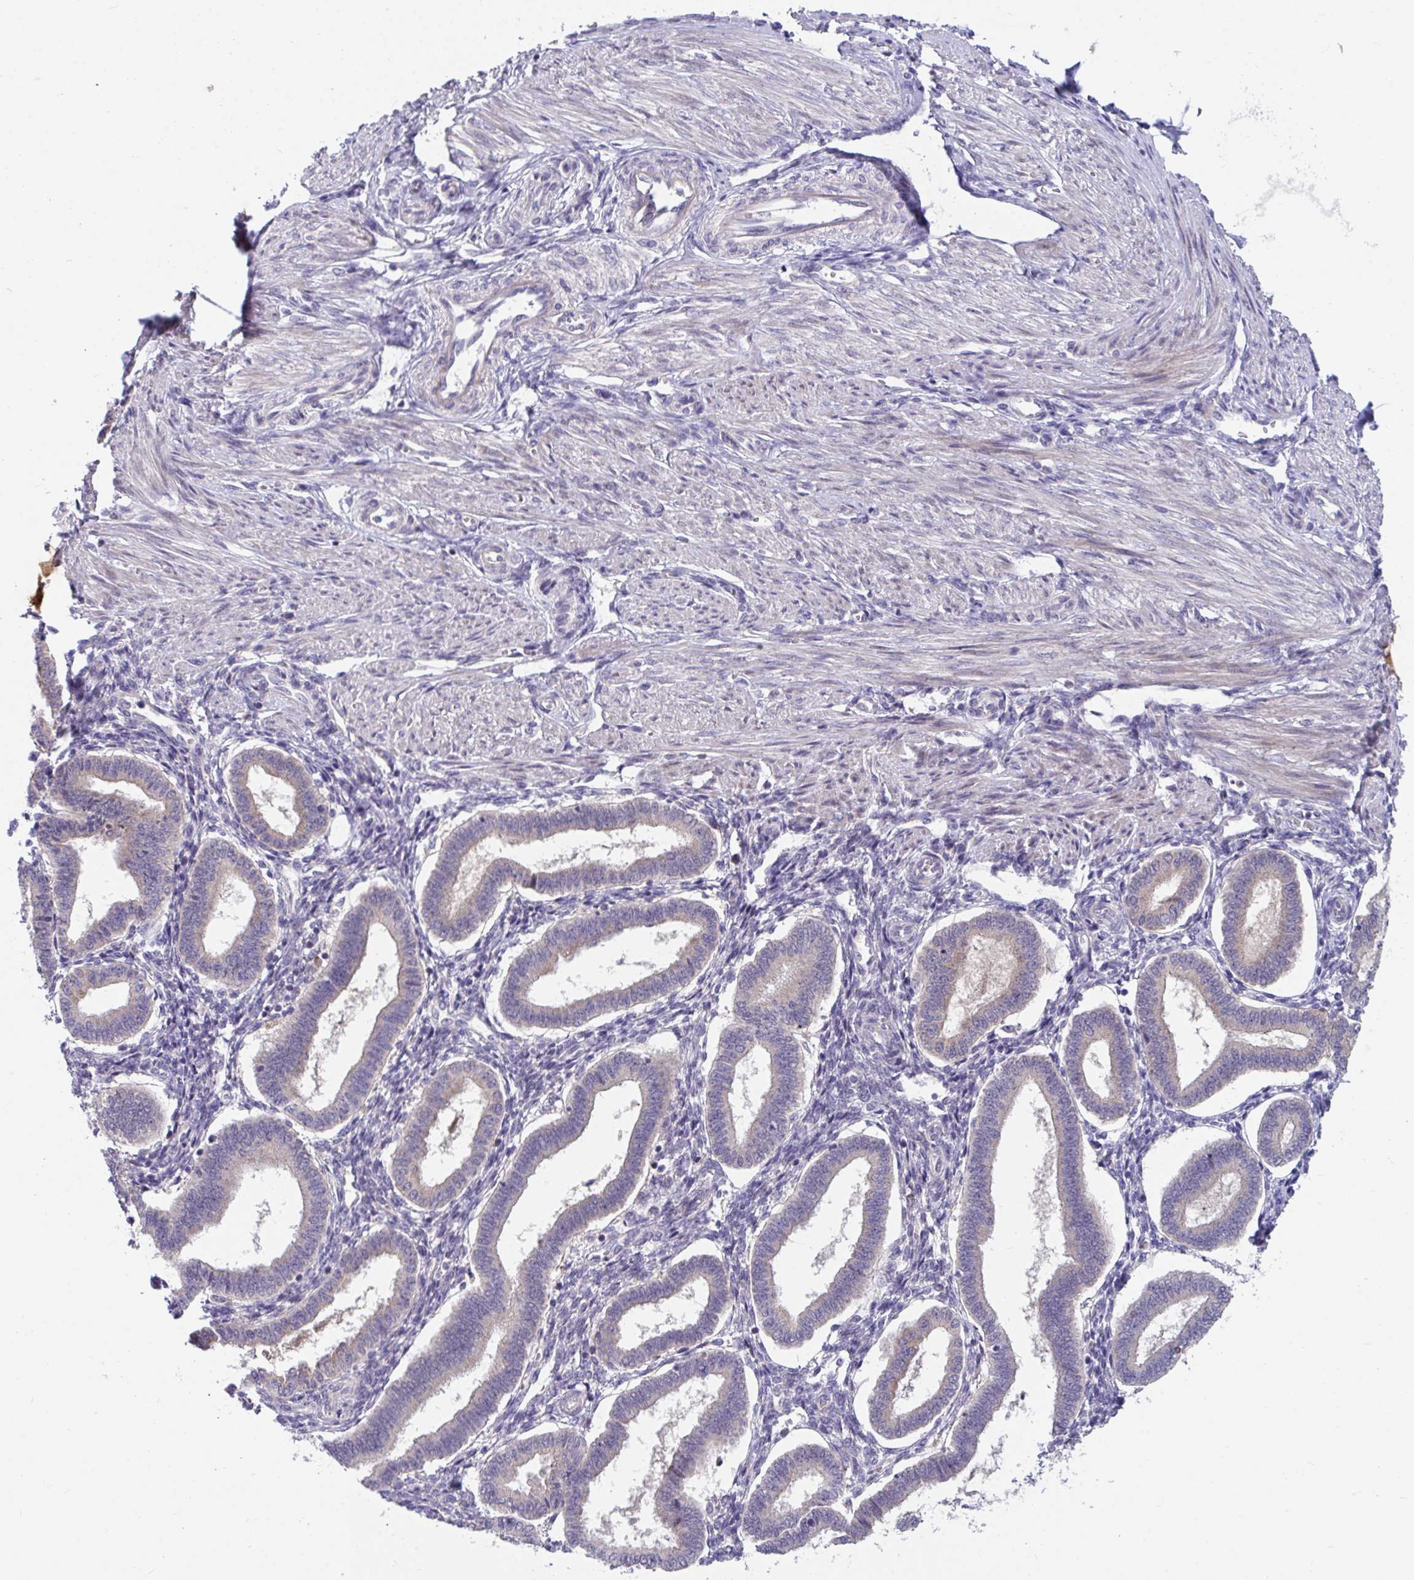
{"staining": {"intensity": "negative", "quantity": "none", "location": "none"}, "tissue": "endometrium", "cell_type": "Cells in endometrial stroma", "image_type": "normal", "snomed": [{"axis": "morphology", "description": "Normal tissue, NOS"}, {"axis": "topography", "description": "Endometrium"}], "caption": "The image reveals no significant staining in cells in endometrial stroma of endometrium. The staining was performed using DAB (3,3'-diaminobenzidine) to visualize the protein expression in brown, while the nuclei were stained in blue with hematoxylin (Magnification: 20x).", "gene": "SUSD4", "patient": {"sex": "female", "age": 24}}